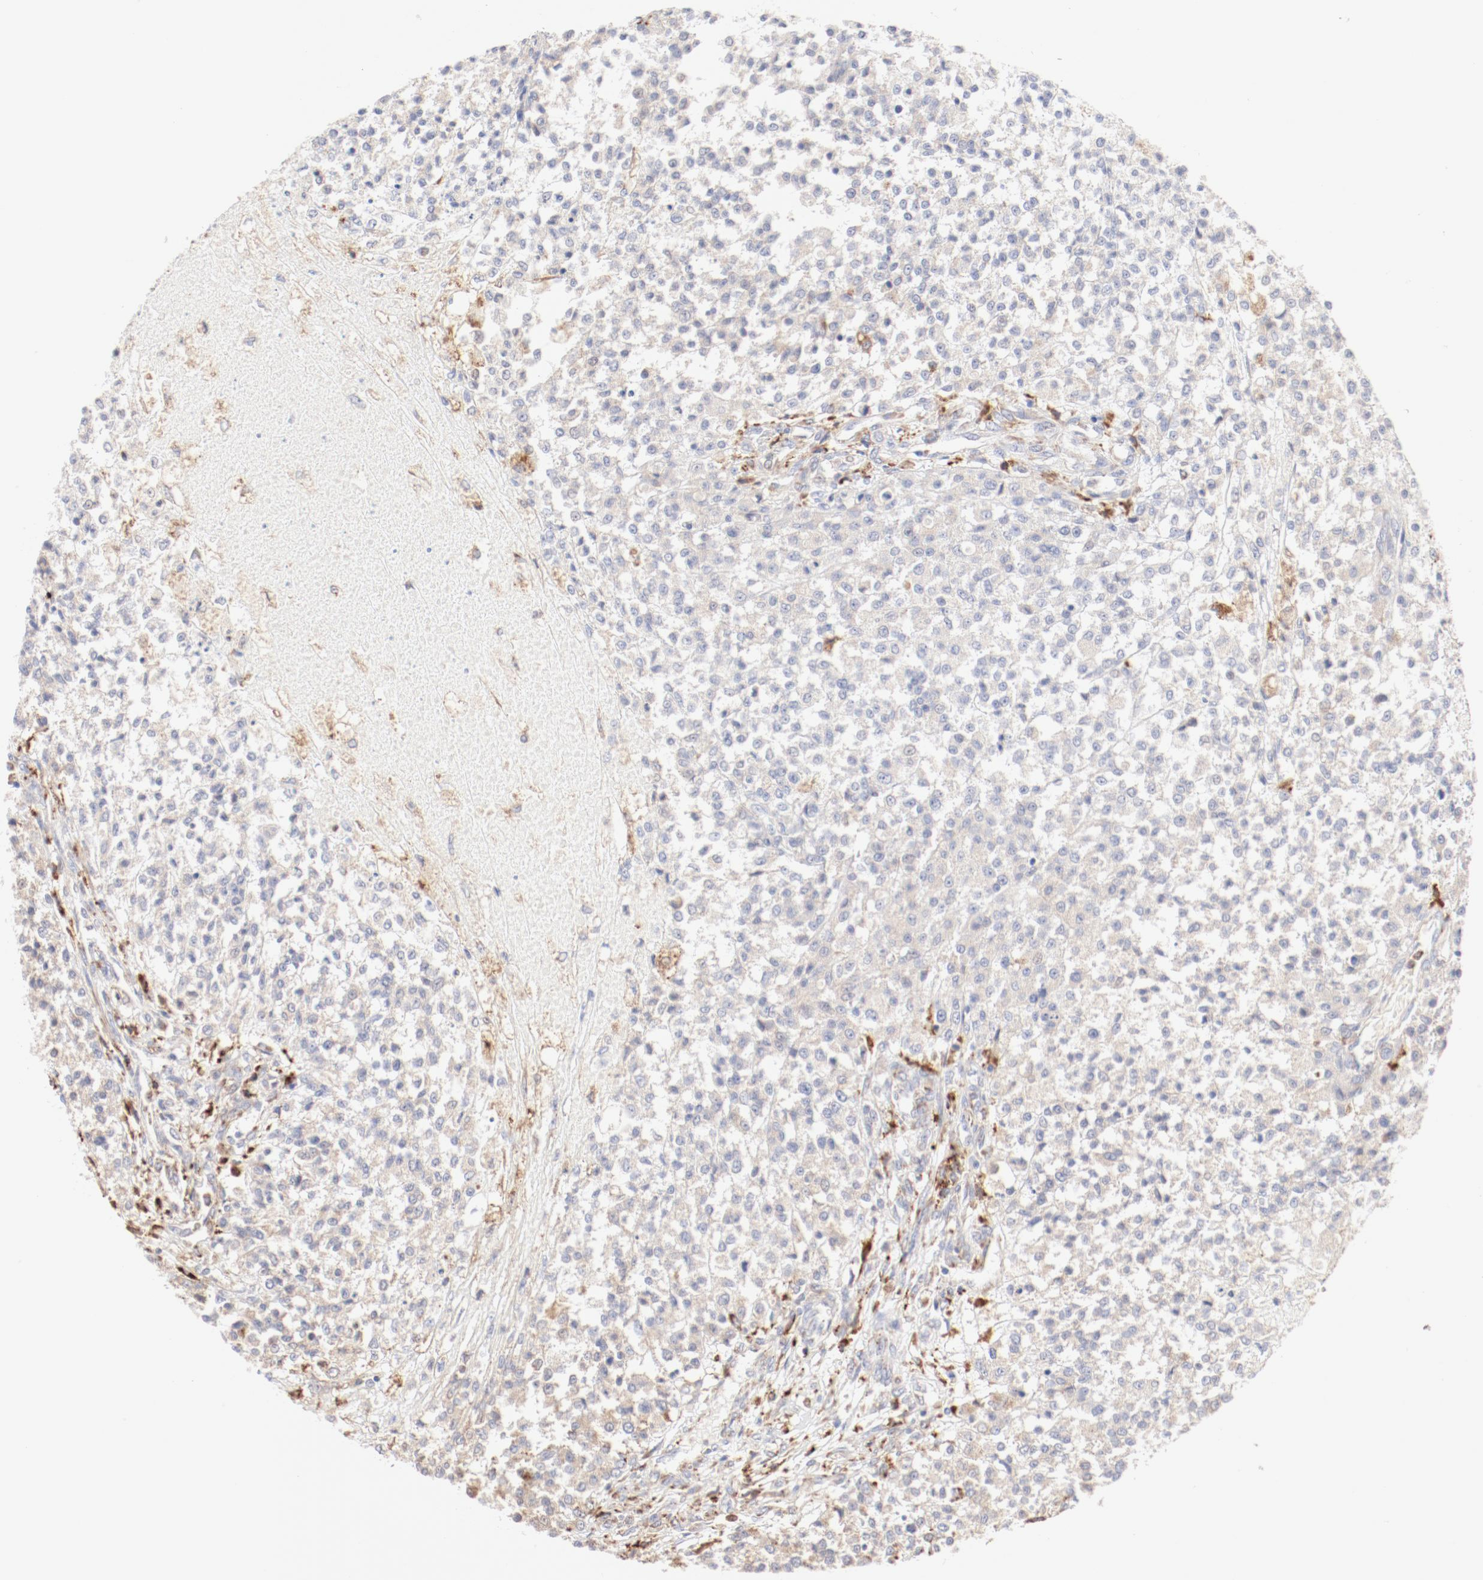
{"staining": {"intensity": "negative", "quantity": "none", "location": "none"}, "tissue": "testis cancer", "cell_type": "Tumor cells", "image_type": "cancer", "snomed": [{"axis": "morphology", "description": "Seminoma, NOS"}, {"axis": "topography", "description": "Testis"}], "caption": "Histopathology image shows no significant protein staining in tumor cells of testis seminoma.", "gene": "CTSH", "patient": {"sex": "male", "age": 59}}